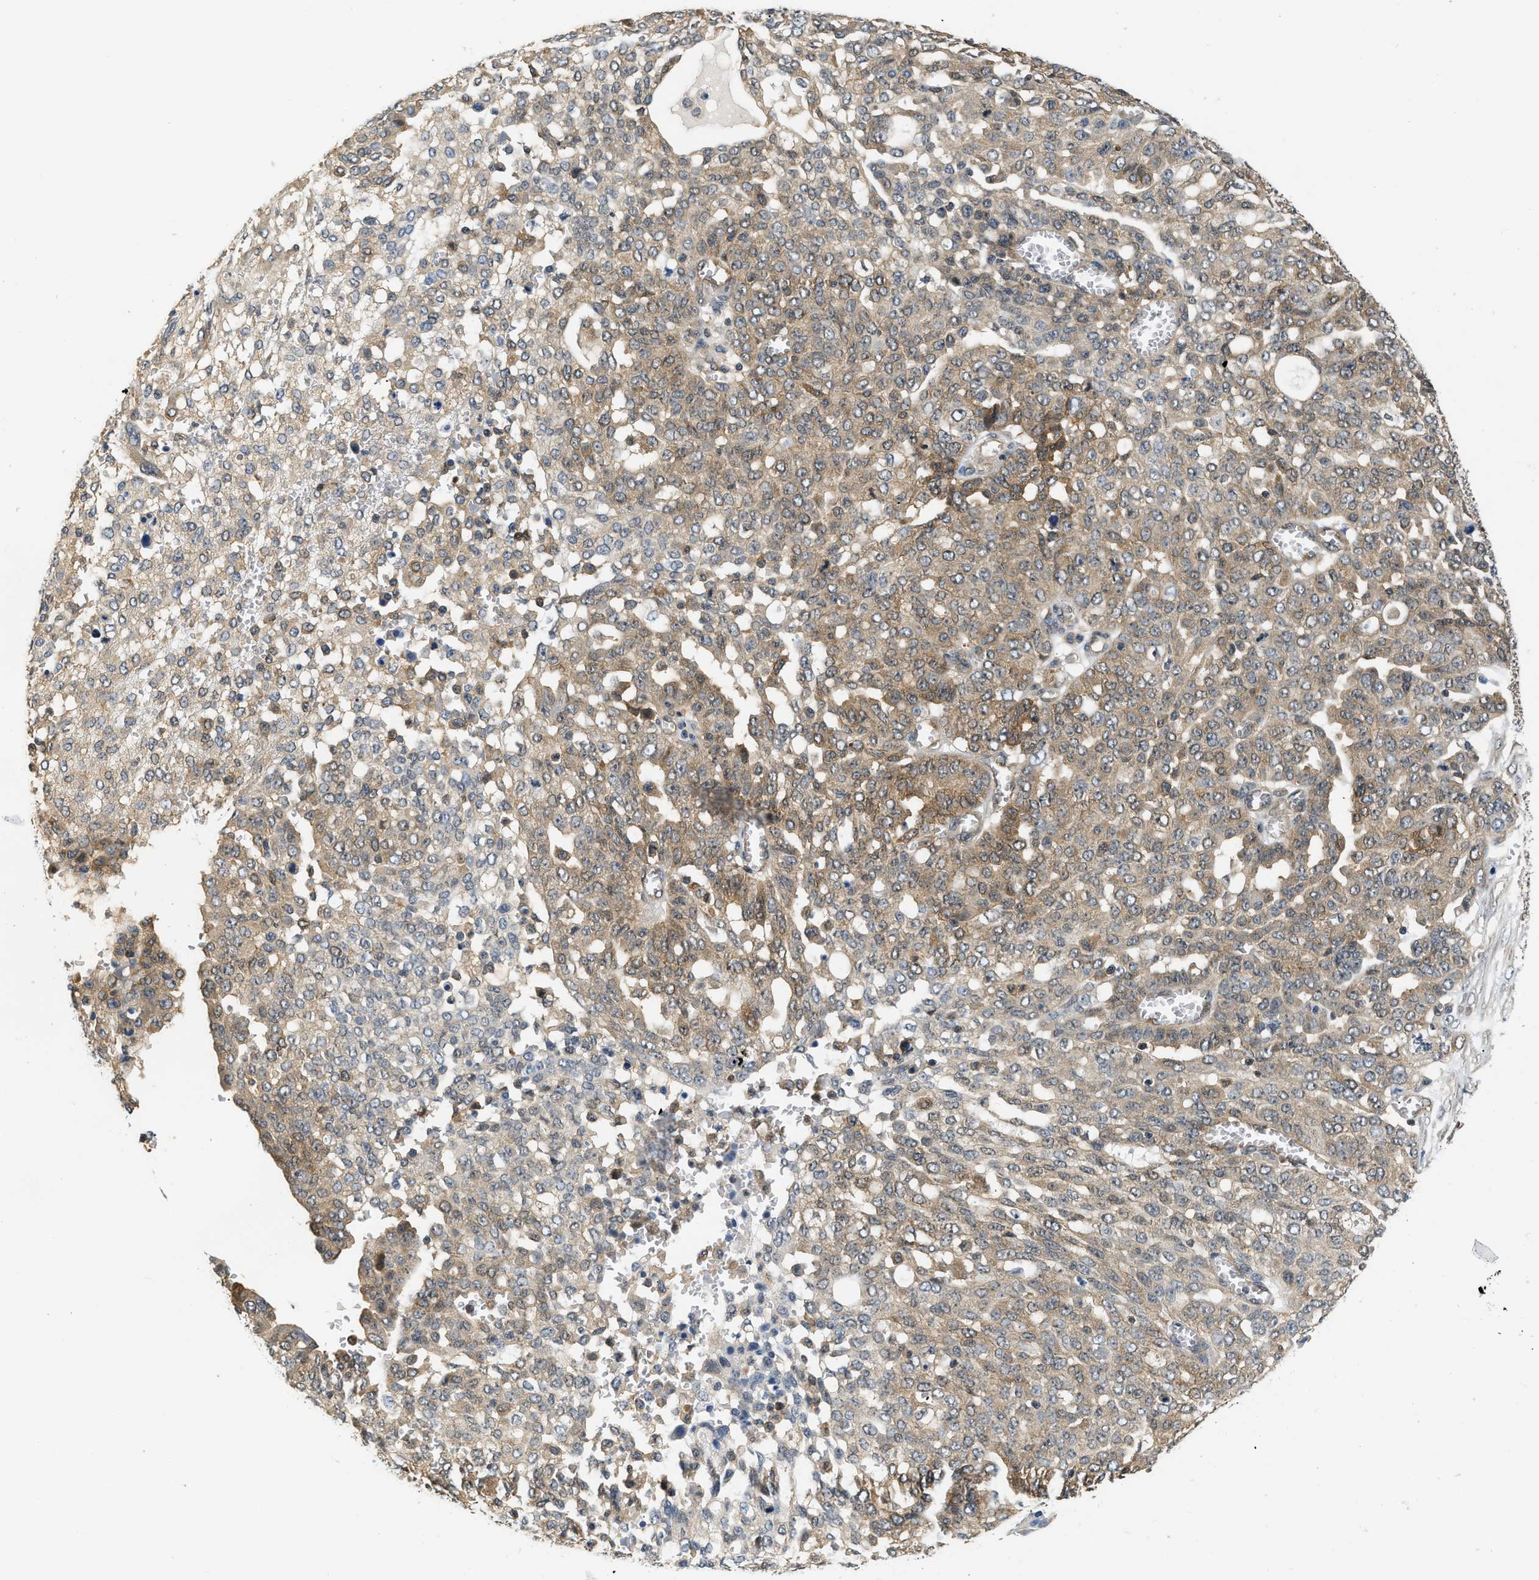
{"staining": {"intensity": "moderate", "quantity": ">75%", "location": "cytoplasmic/membranous"}, "tissue": "ovarian cancer", "cell_type": "Tumor cells", "image_type": "cancer", "snomed": [{"axis": "morphology", "description": "Cystadenocarcinoma, serous, NOS"}, {"axis": "topography", "description": "Soft tissue"}, {"axis": "topography", "description": "Ovary"}], "caption": "Ovarian cancer stained with a protein marker displays moderate staining in tumor cells.", "gene": "EIF4EBP2", "patient": {"sex": "female", "age": 57}}